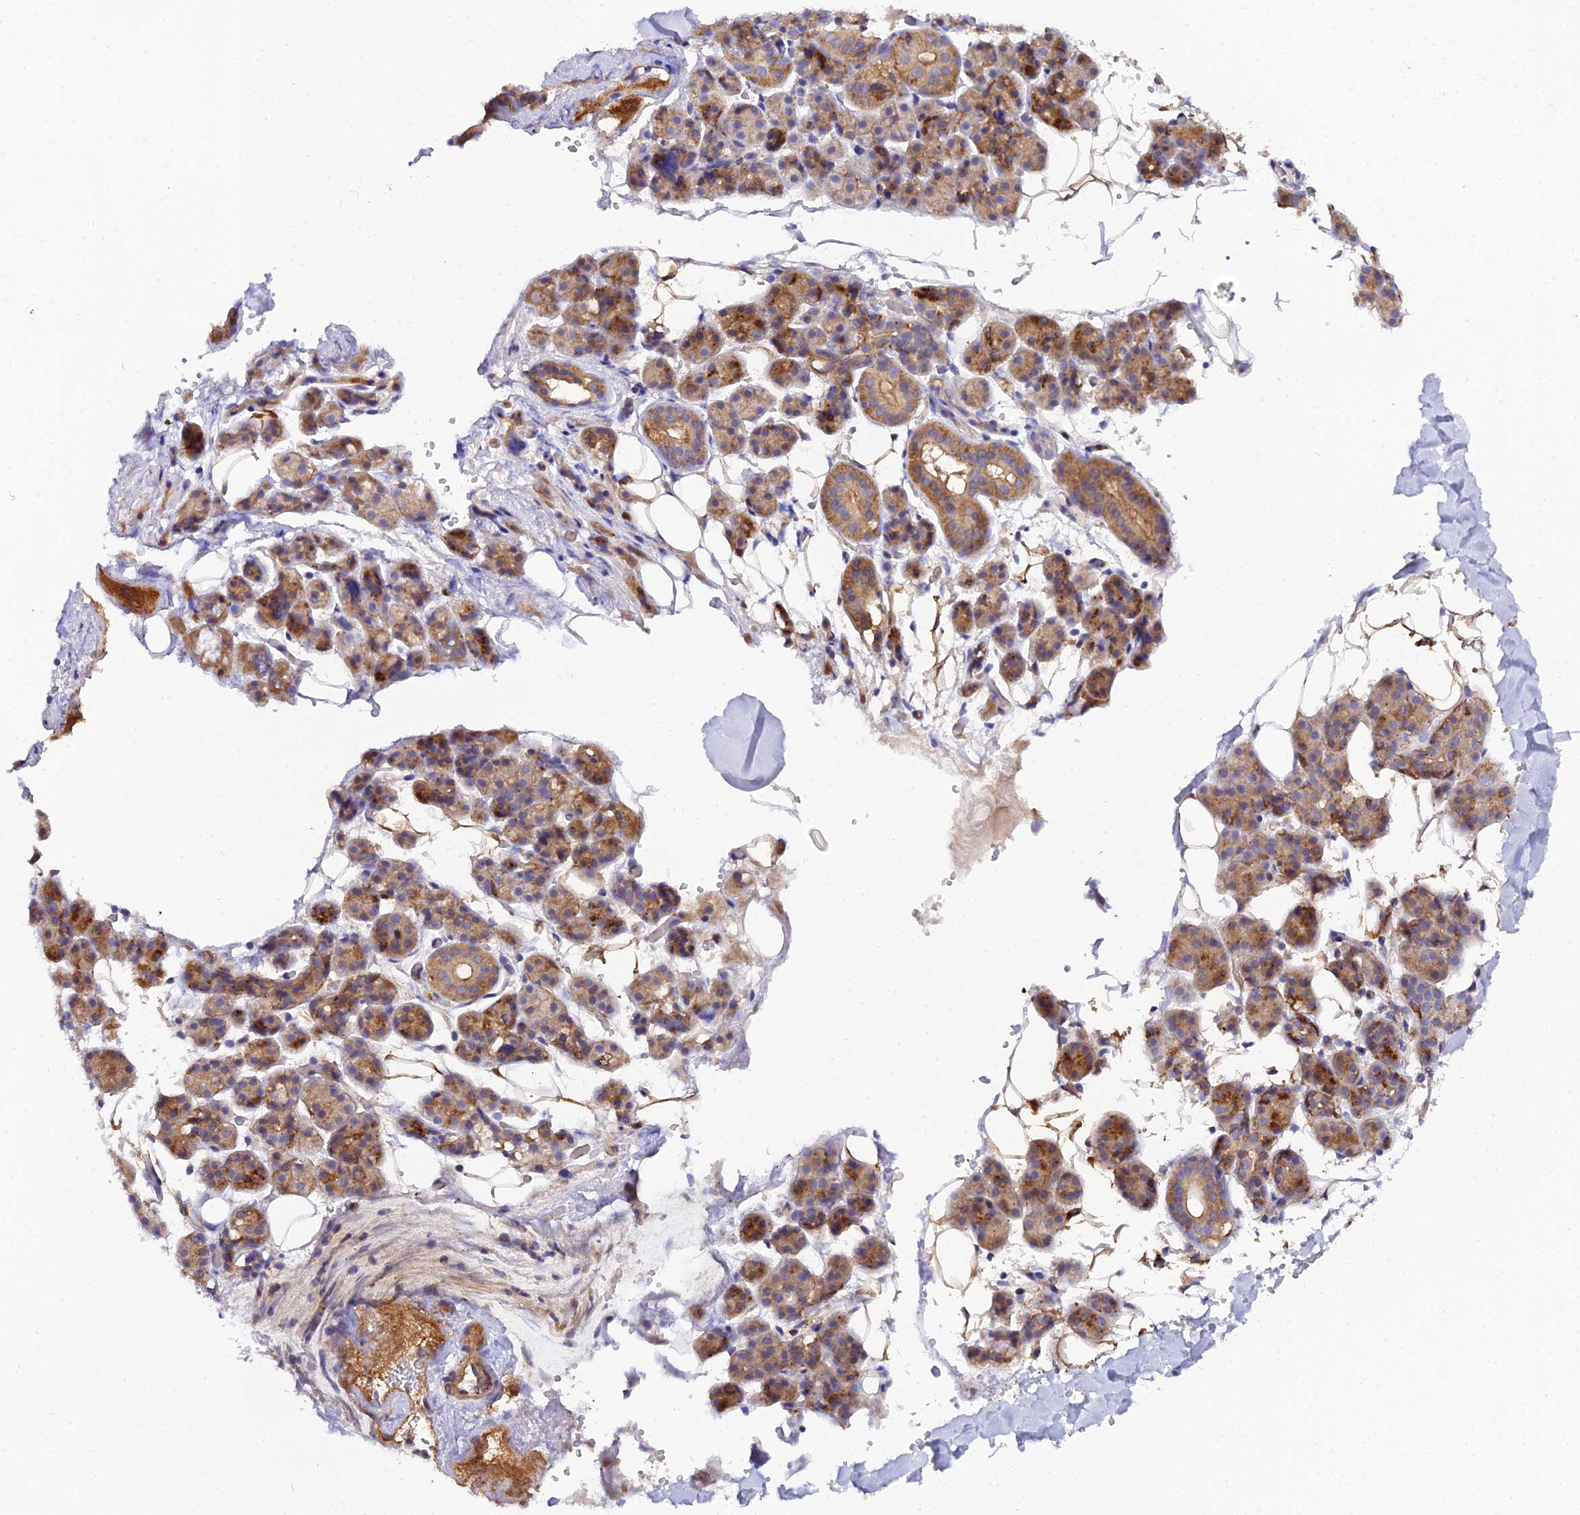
{"staining": {"intensity": "strong", "quantity": ">75%", "location": "cytoplasmic/membranous"}, "tissue": "salivary gland", "cell_type": "Glandular cells", "image_type": "normal", "snomed": [{"axis": "morphology", "description": "Normal tissue, NOS"}, {"axis": "topography", "description": "Salivary gland"}], "caption": "DAB immunohistochemical staining of unremarkable human salivary gland demonstrates strong cytoplasmic/membranous protein expression in approximately >75% of glandular cells. (DAB IHC, brown staining for protein, blue staining for nuclei).", "gene": "GNG5B", "patient": {"sex": "female", "age": 33}}